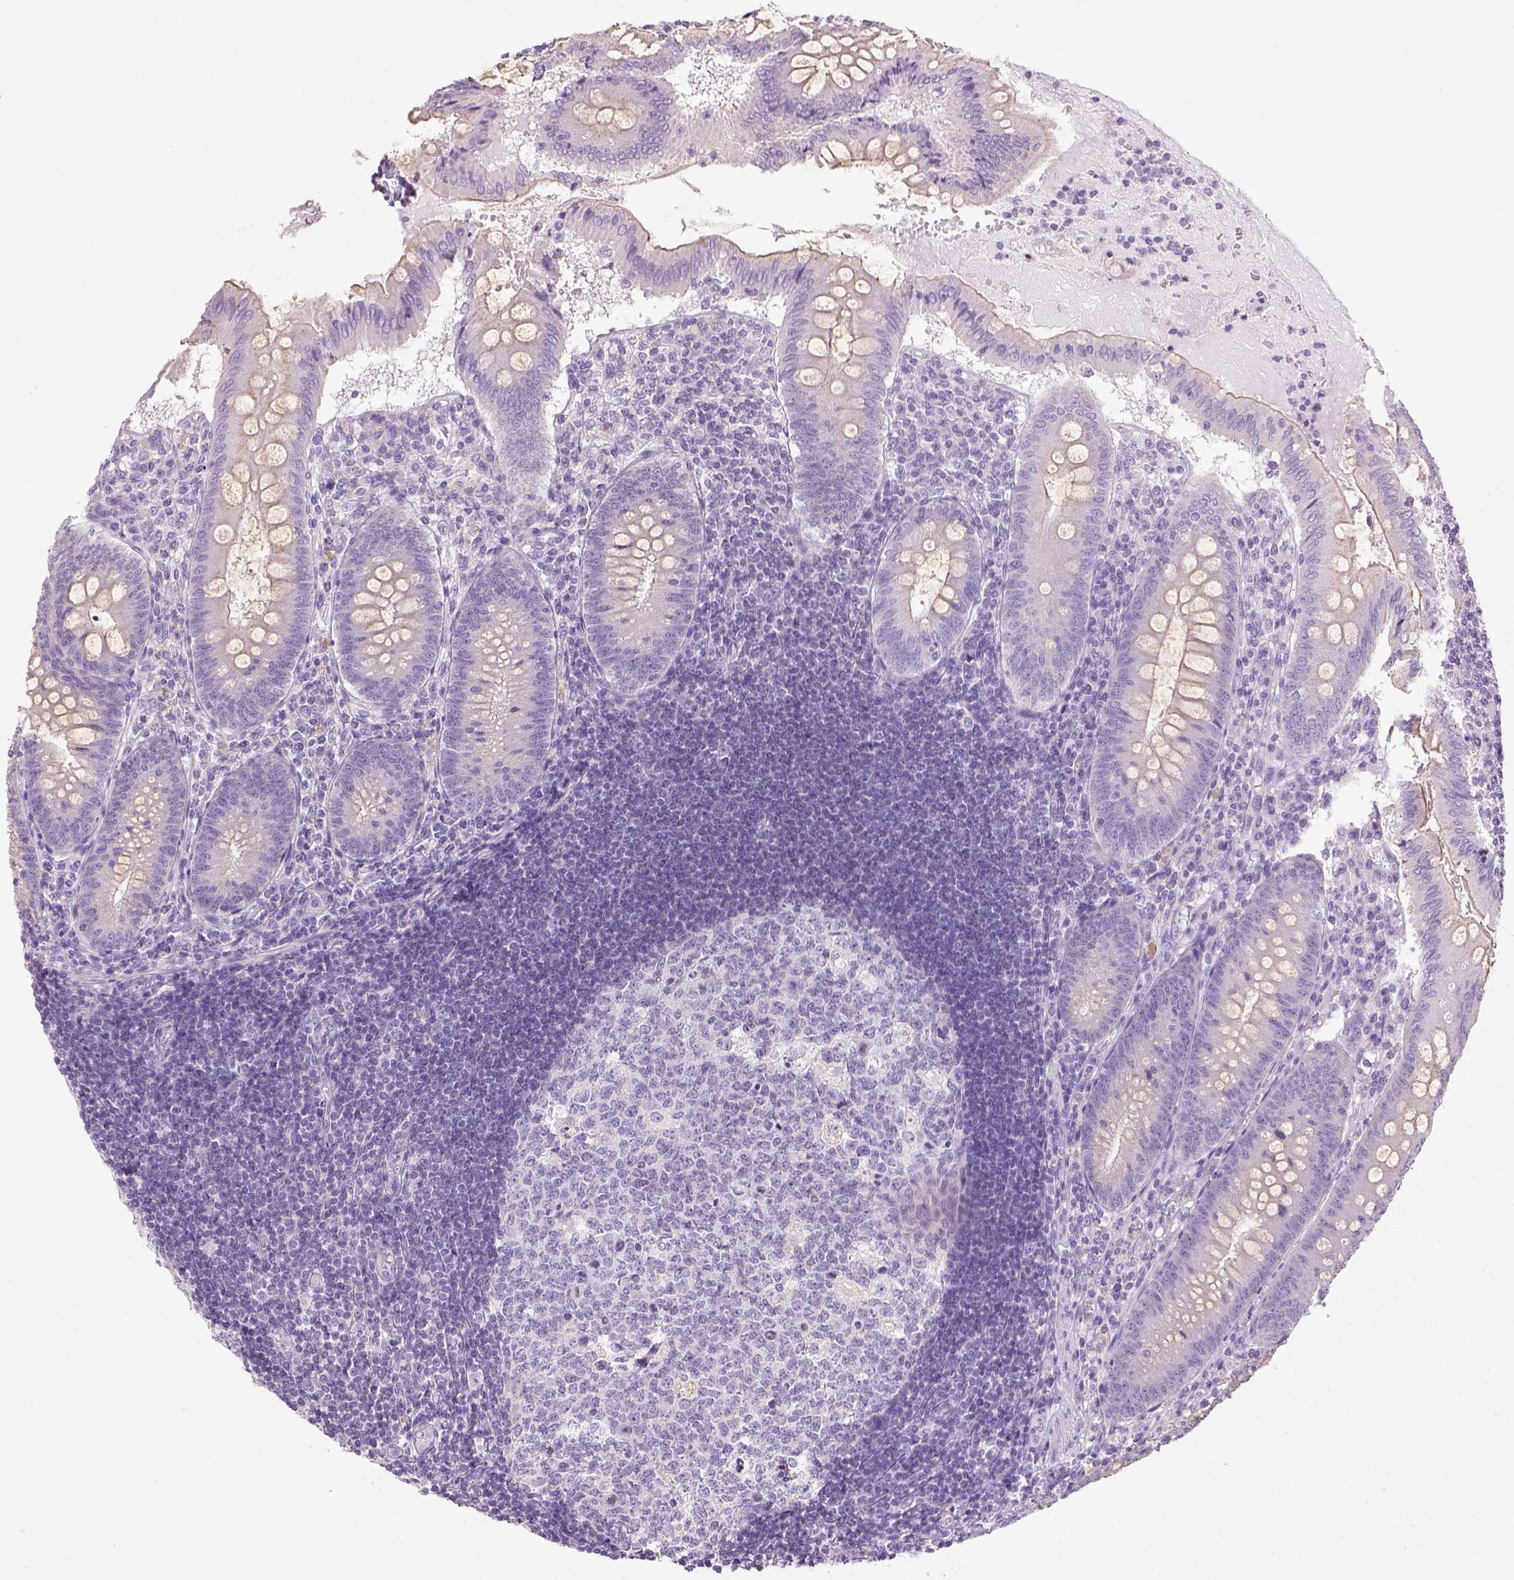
{"staining": {"intensity": "negative", "quantity": "none", "location": "none"}, "tissue": "appendix", "cell_type": "Glandular cells", "image_type": "normal", "snomed": [{"axis": "morphology", "description": "Normal tissue, NOS"}, {"axis": "morphology", "description": "Inflammation, NOS"}, {"axis": "topography", "description": "Appendix"}], "caption": "A micrograph of human appendix is negative for staining in glandular cells. (DAB immunohistochemistry (IHC), high magnification).", "gene": "LGSN", "patient": {"sex": "male", "age": 16}}